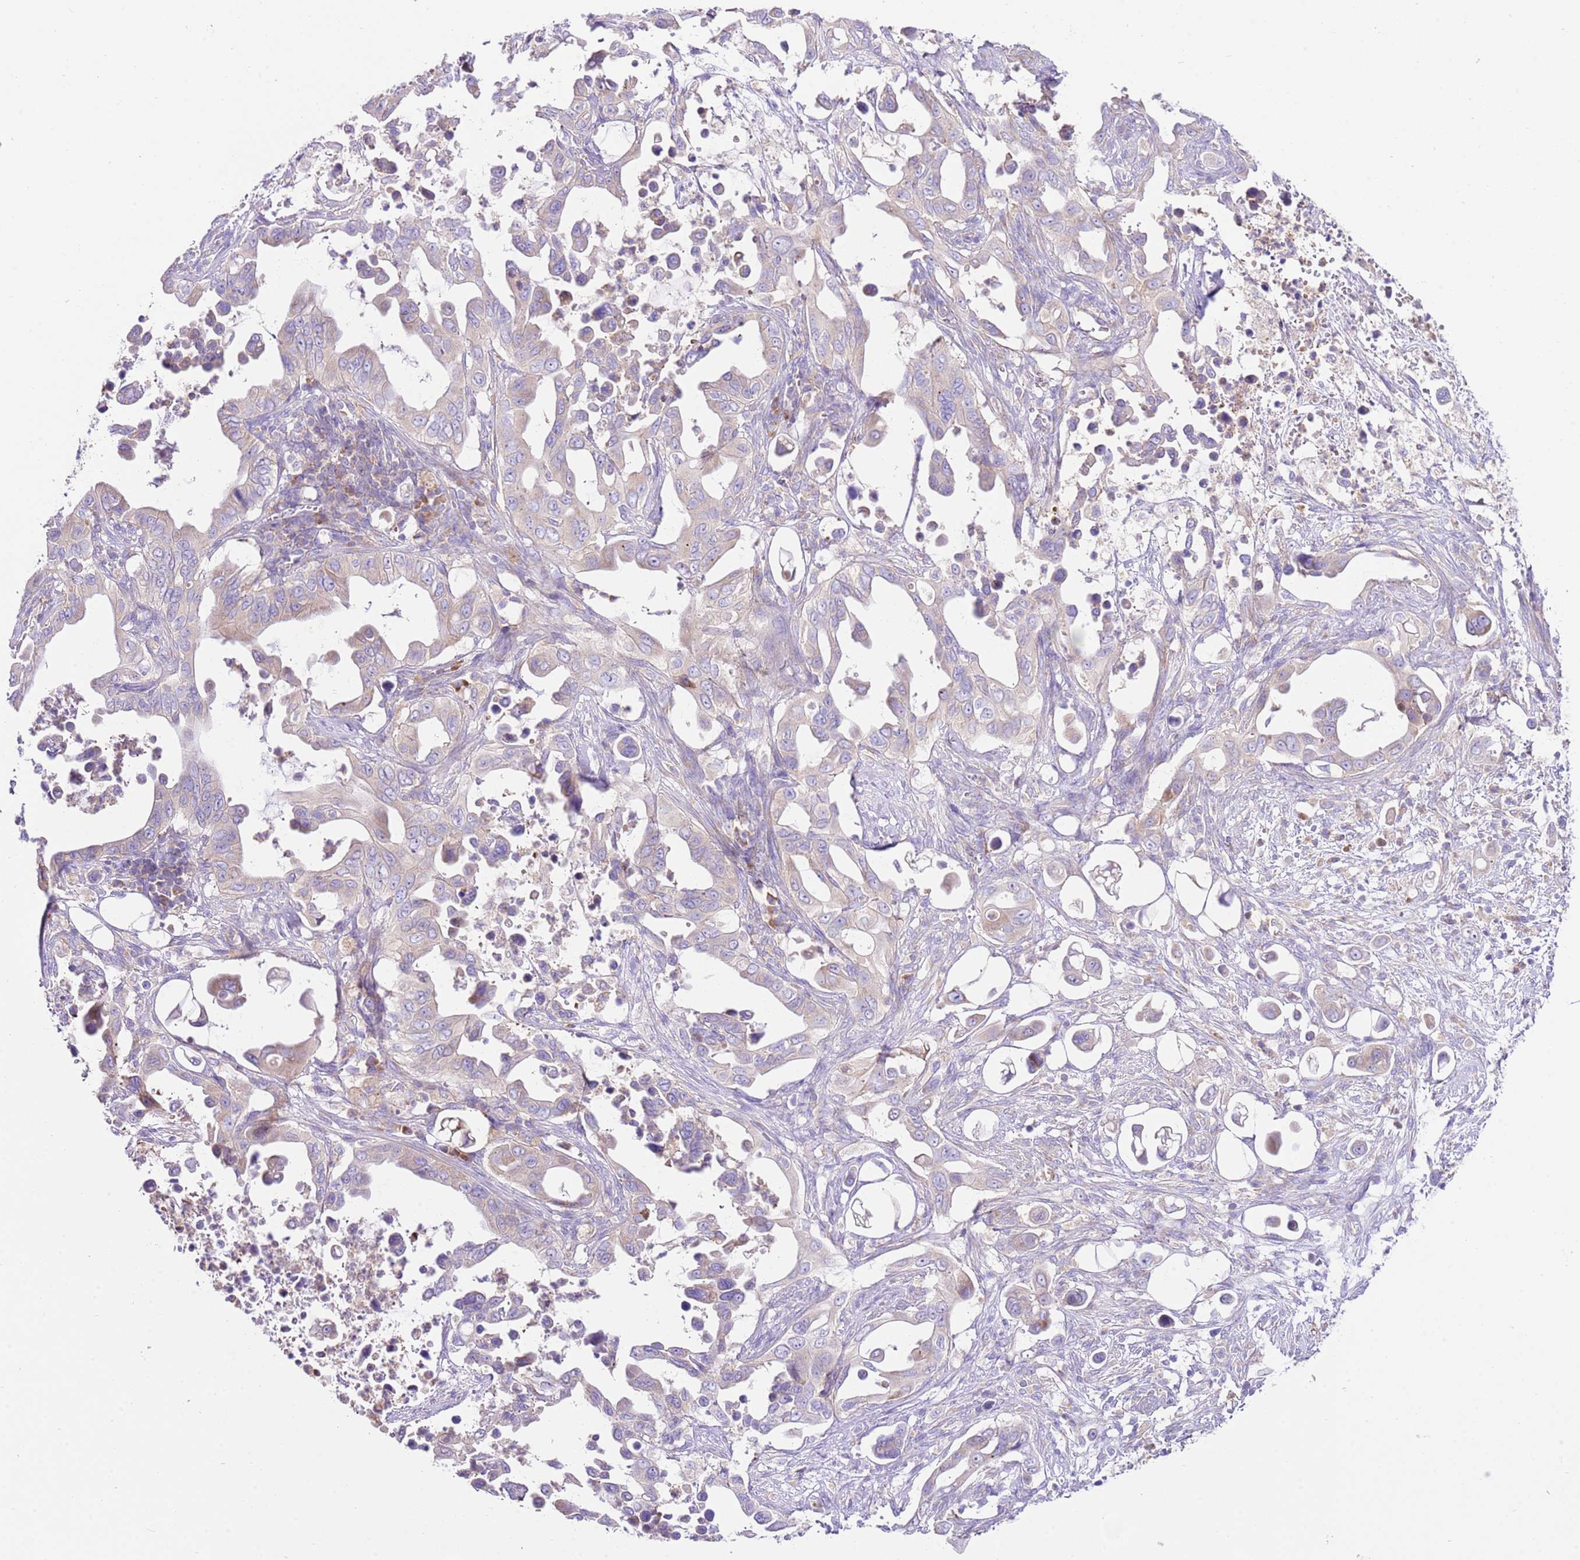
{"staining": {"intensity": "weak", "quantity": ">75%", "location": "cytoplasmic/membranous"}, "tissue": "pancreatic cancer", "cell_type": "Tumor cells", "image_type": "cancer", "snomed": [{"axis": "morphology", "description": "Adenocarcinoma, NOS"}, {"axis": "topography", "description": "Pancreas"}], "caption": "Approximately >75% of tumor cells in human pancreatic adenocarcinoma demonstrate weak cytoplasmic/membranous protein expression as visualized by brown immunohistochemical staining.", "gene": "RPS10", "patient": {"sex": "male", "age": 61}}